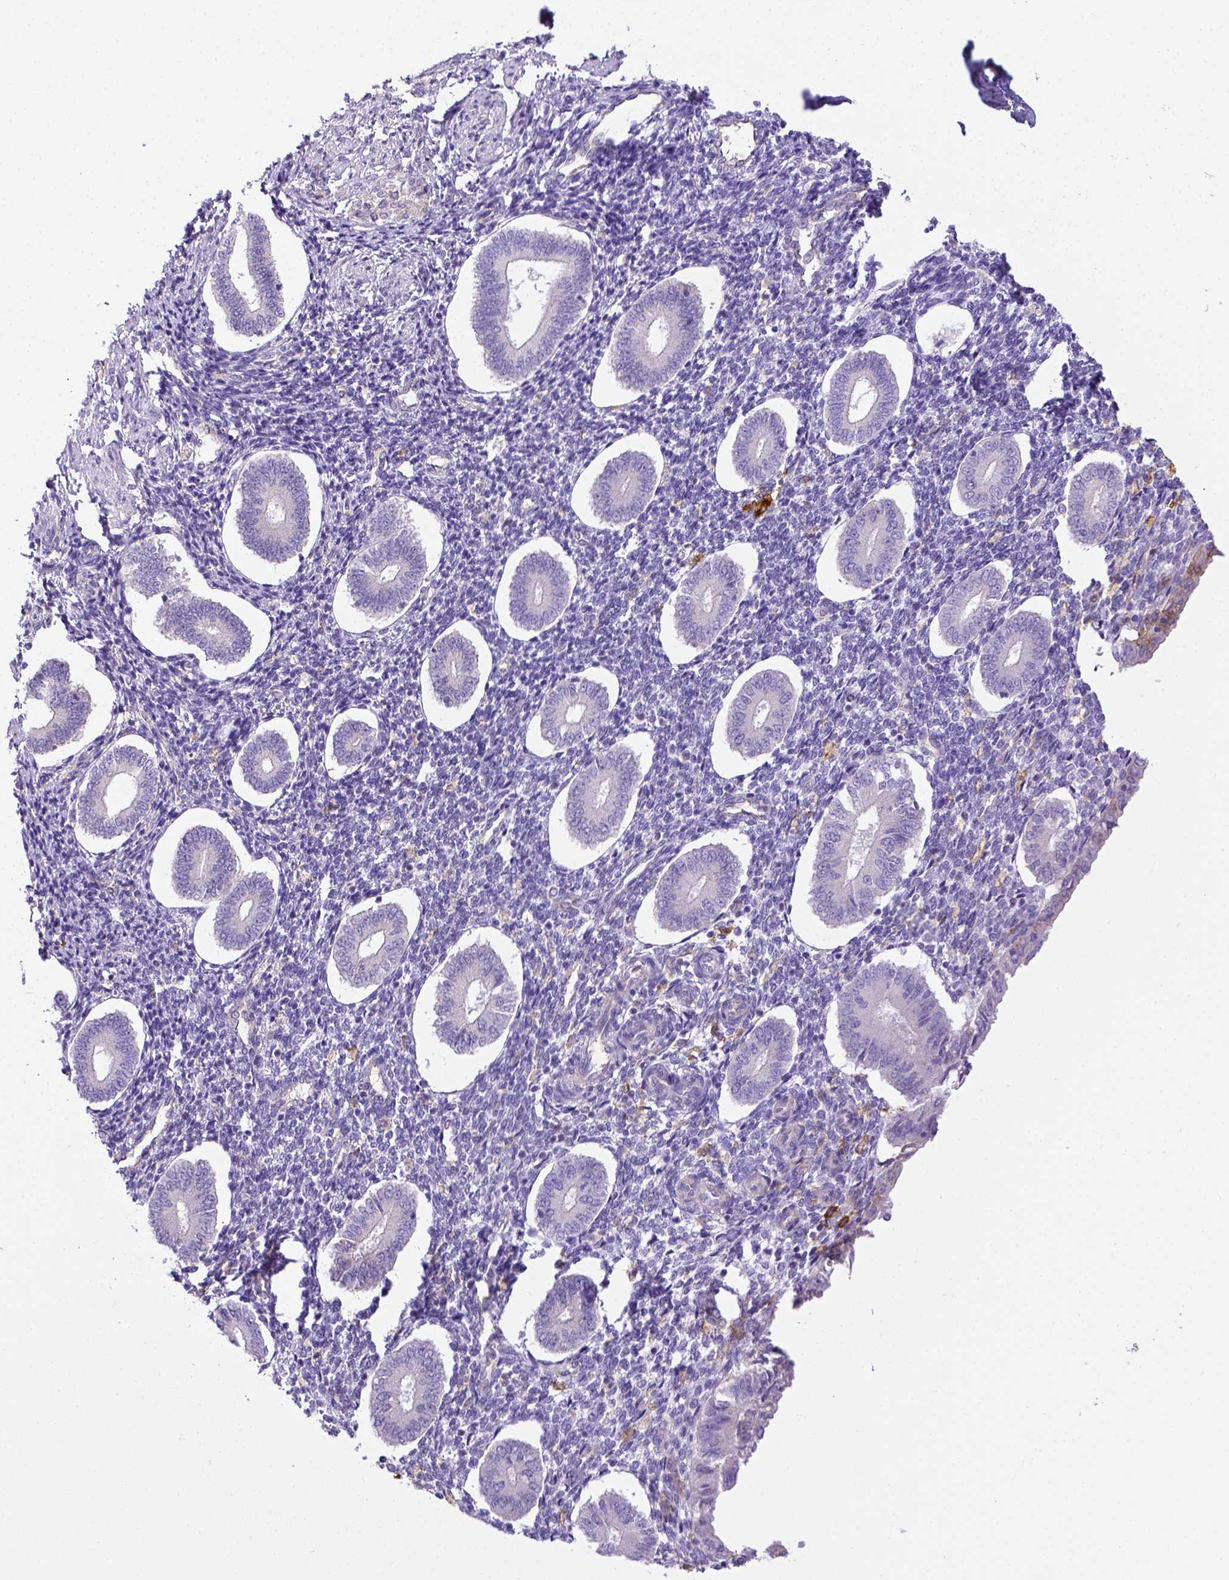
{"staining": {"intensity": "negative", "quantity": "none", "location": "none"}, "tissue": "endometrium", "cell_type": "Cells in endometrial stroma", "image_type": "normal", "snomed": [{"axis": "morphology", "description": "Normal tissue, NOS"}, {"axis": "topography", "description": "Endometrium"}], "caption": "Immunohistochemical staining of unremarkable endometrium demonstrates no significant positivity in cells in endometrial stroma. The staining was performed using DAB (3,3'-diaminobenzidine) to visualize the protein expression in brown, while the nuclei were stained in blue with hematoxylin (Magnification: 20x).", "gene": "CD40", "patient": {"sex": "female", "age": 40}}